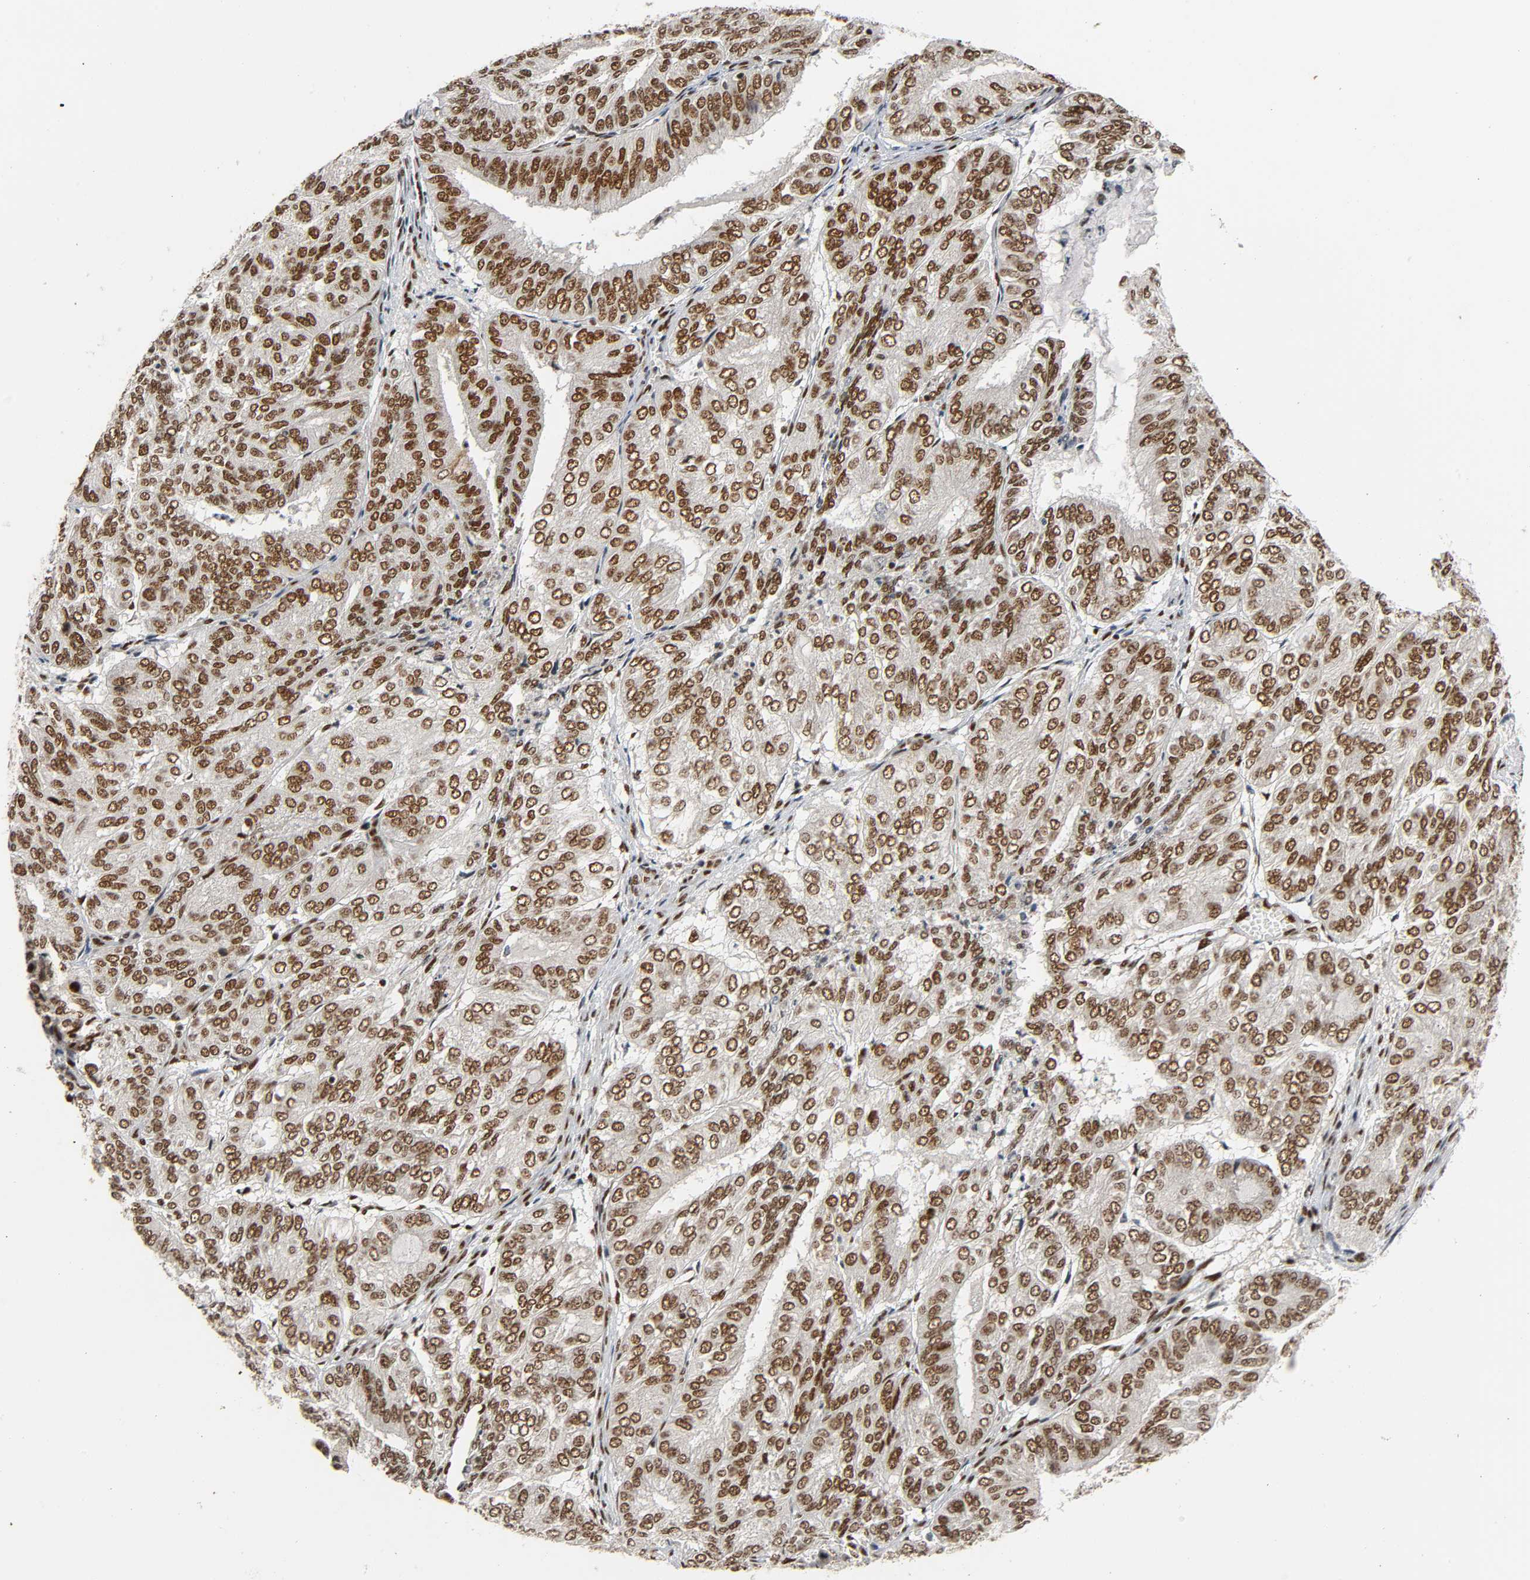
{"staining": {"intensity": "strong", "quantity": ">75%", "location": "nuclear"}, "tissue": "endometrial cancer", "cell_type": "Tumor cells", "image_type": "cancer", "snomed": [{"axis": "morphology", "description": "Adenocarcinoma, NOS"}, {"axis": "topography", "description": "Uterus"}], "caption": "Endometrial cancer (adenocarcinoma) stained with a protein marker displays strong staining in tumor cells.", "gene": "CDK9", "patient": {"sex": "female", "age": 60}}